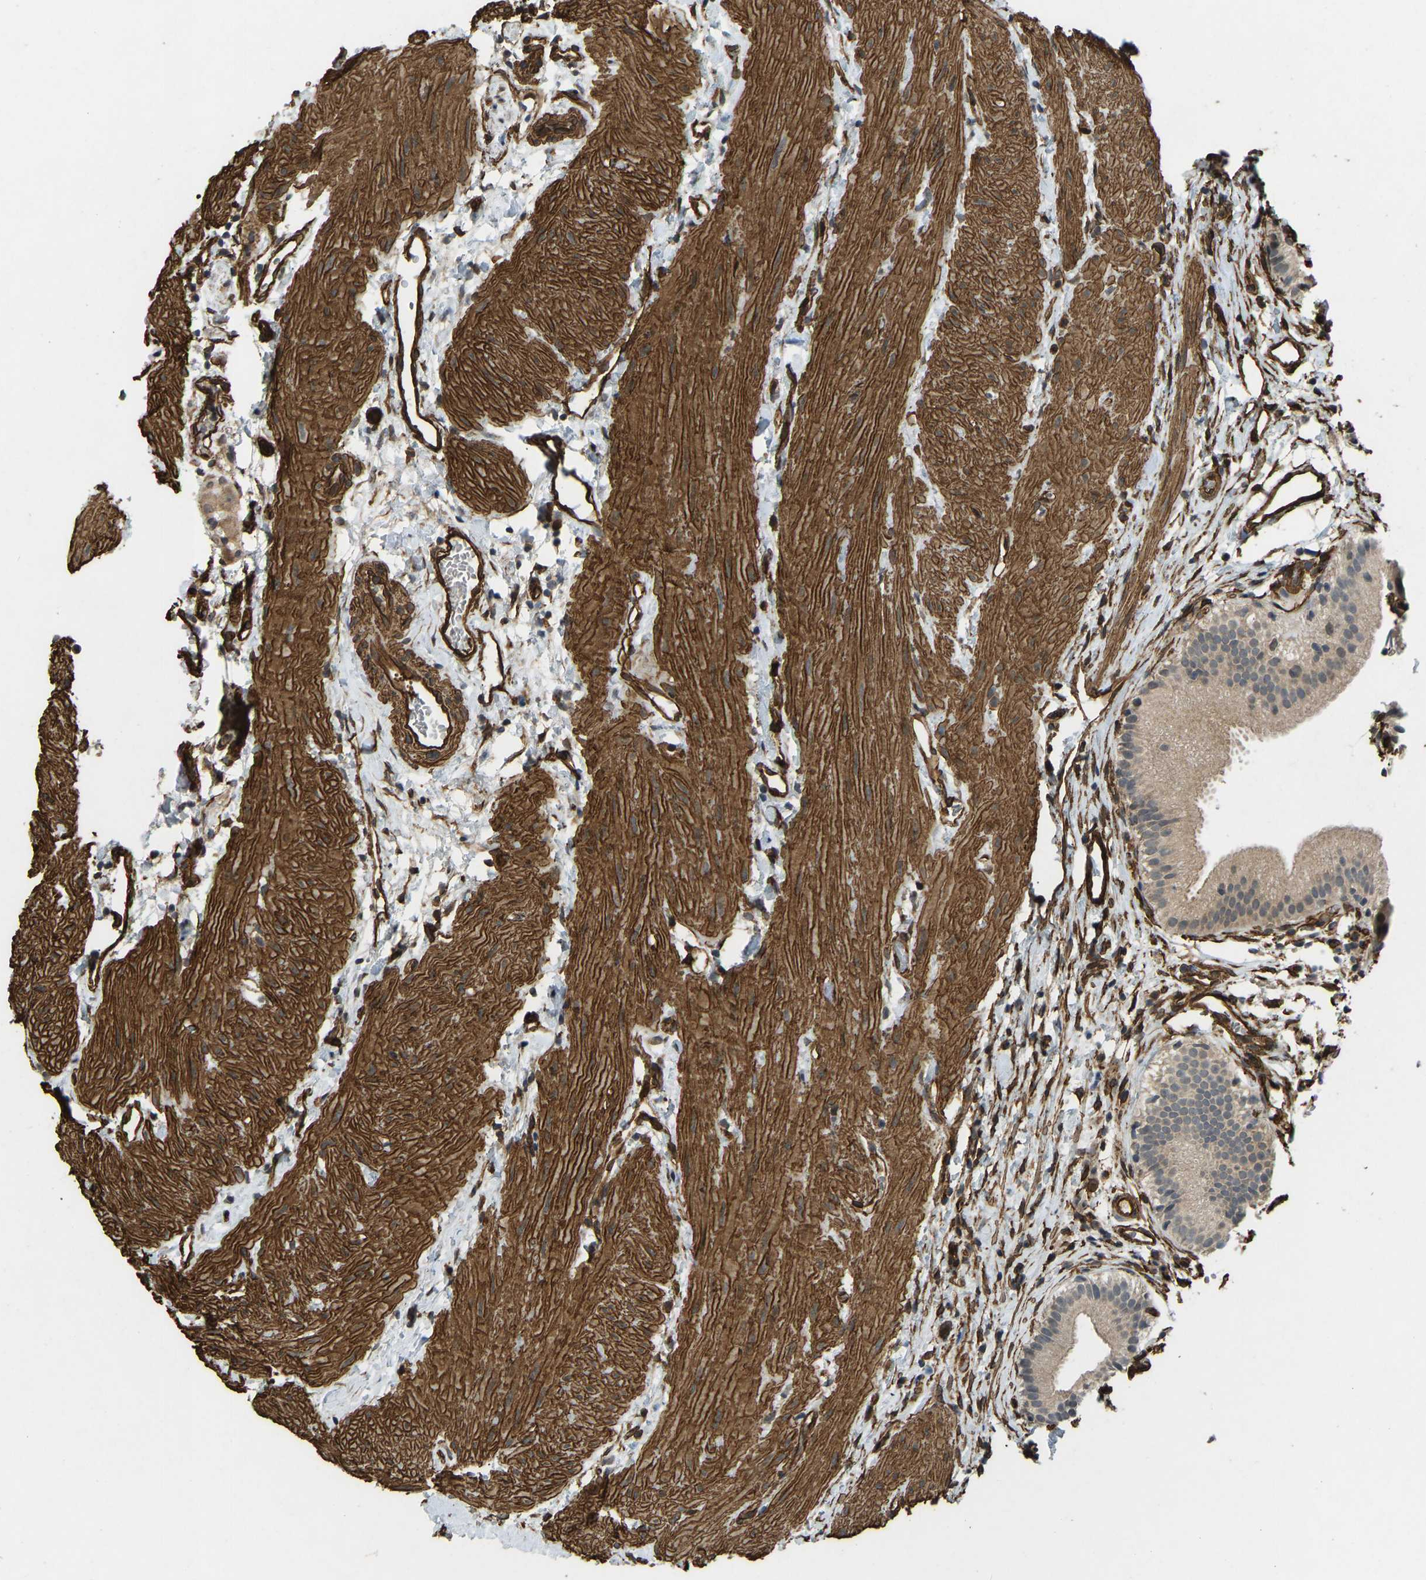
{"staining": {"intensity": "moderate", "quantity": ">75%", "location": "cytoplasmic/membranous"}, "tissue": "gallbladder", "cell_type": "Glandular cells", "image_type": "normal", "snomed": [{"axis": "morphology", "description": "Normal tissue, NOS"}, {"axis": "topography", "description": "Gallbladder"}], "caption": "DAB (3,3'-diaminobenzidine) immunohistochemical staining of normal human gallbladder demonstrates moderate cytoplasmic/membranous protein staining in approximately >75% of glandular cells.", "gene": "NMB", "patient": {"sex": "female", "age": 26}}